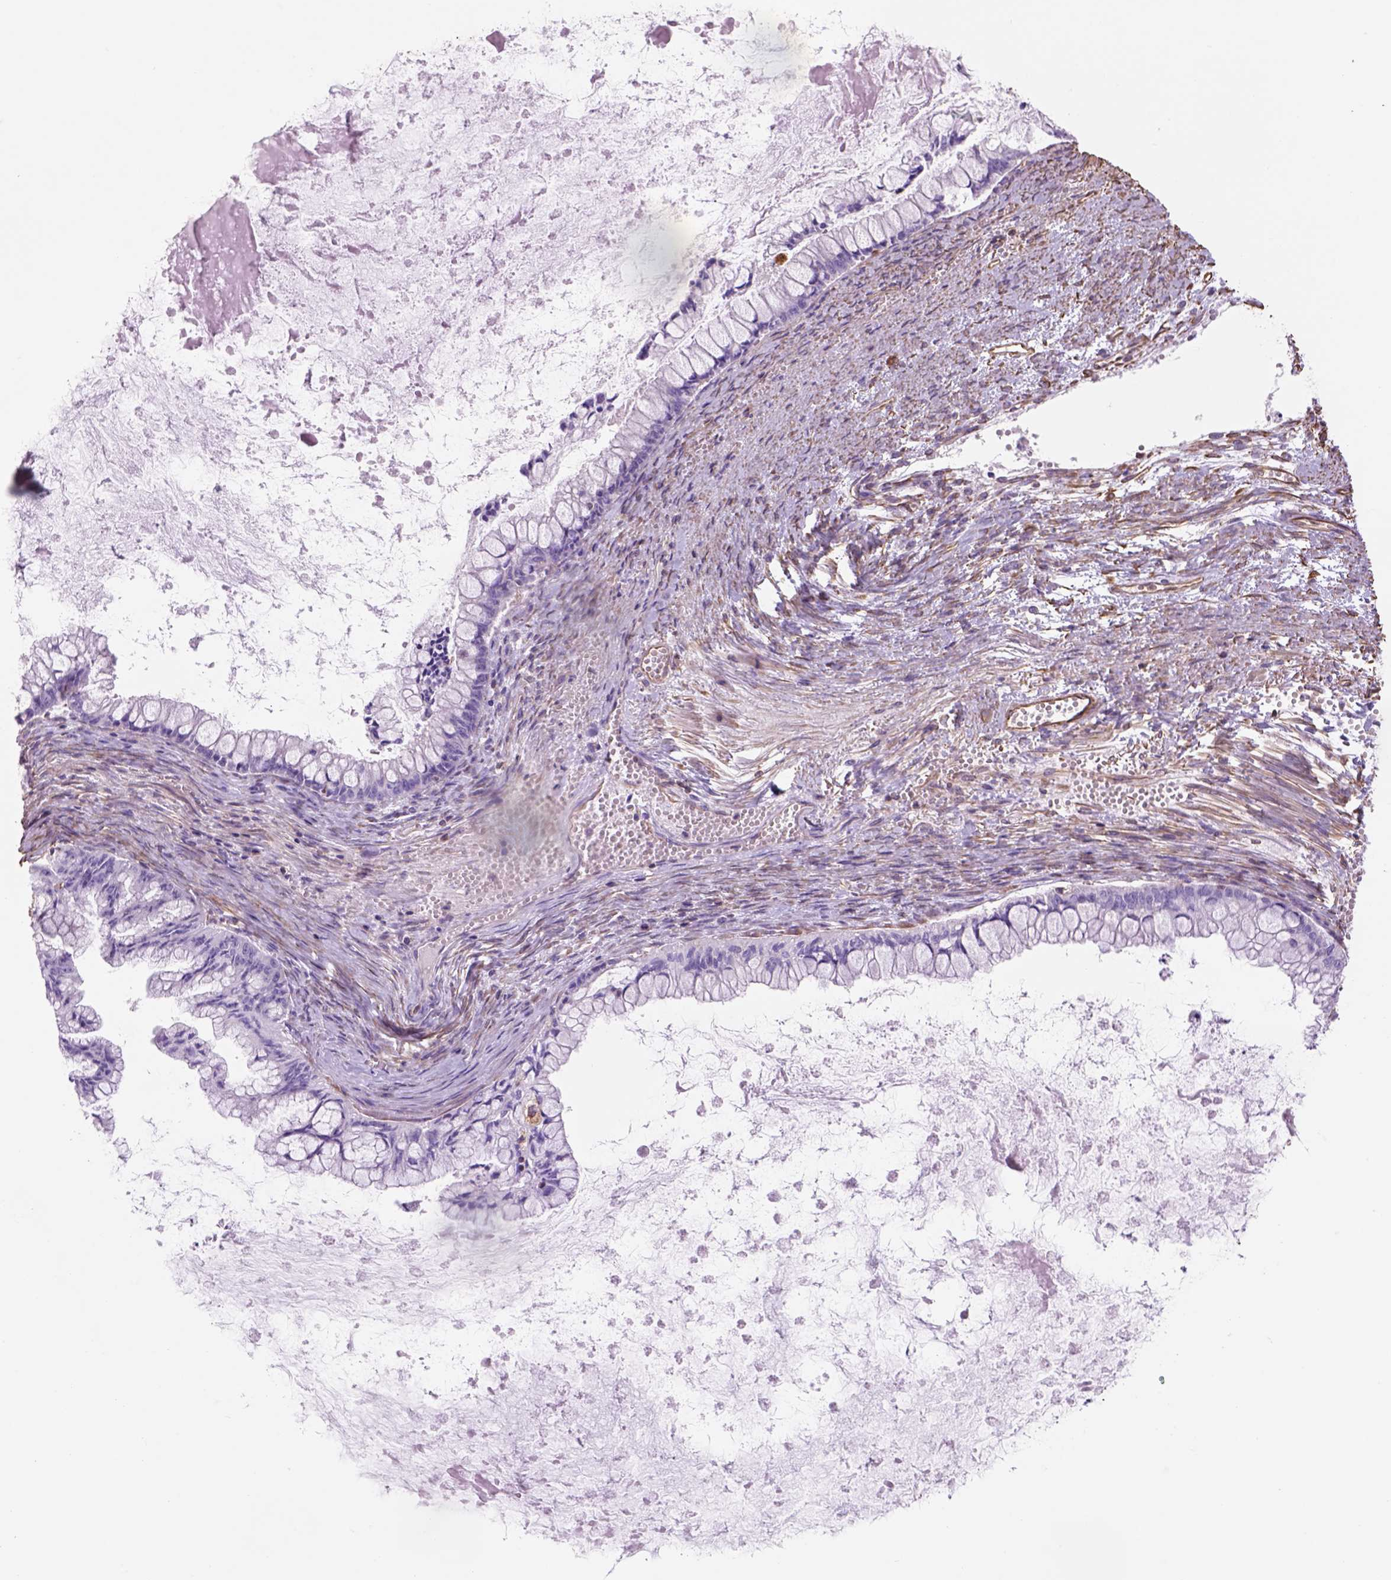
{"staining": {"intensity": "negative", "quantity": "none", "location": "none"}, "tissue": "ovarian cancer", "cell_type": "Tumor cells", "image_type": "cancer", "snomed": [{"axis": "morphology", "description": "Cystadenocarcinoma, mucinous, NOS"}, {"axis": "topography", "description": "Ovary"}], "caption": "This is a micrograph of immunohistochemistry staining of mucinous cystadenocarcinoma (ovarian), which shows no positivity in tumor cells.", "gene": "ZZZ3", "patient": {"sex": "female", "age": 67}}